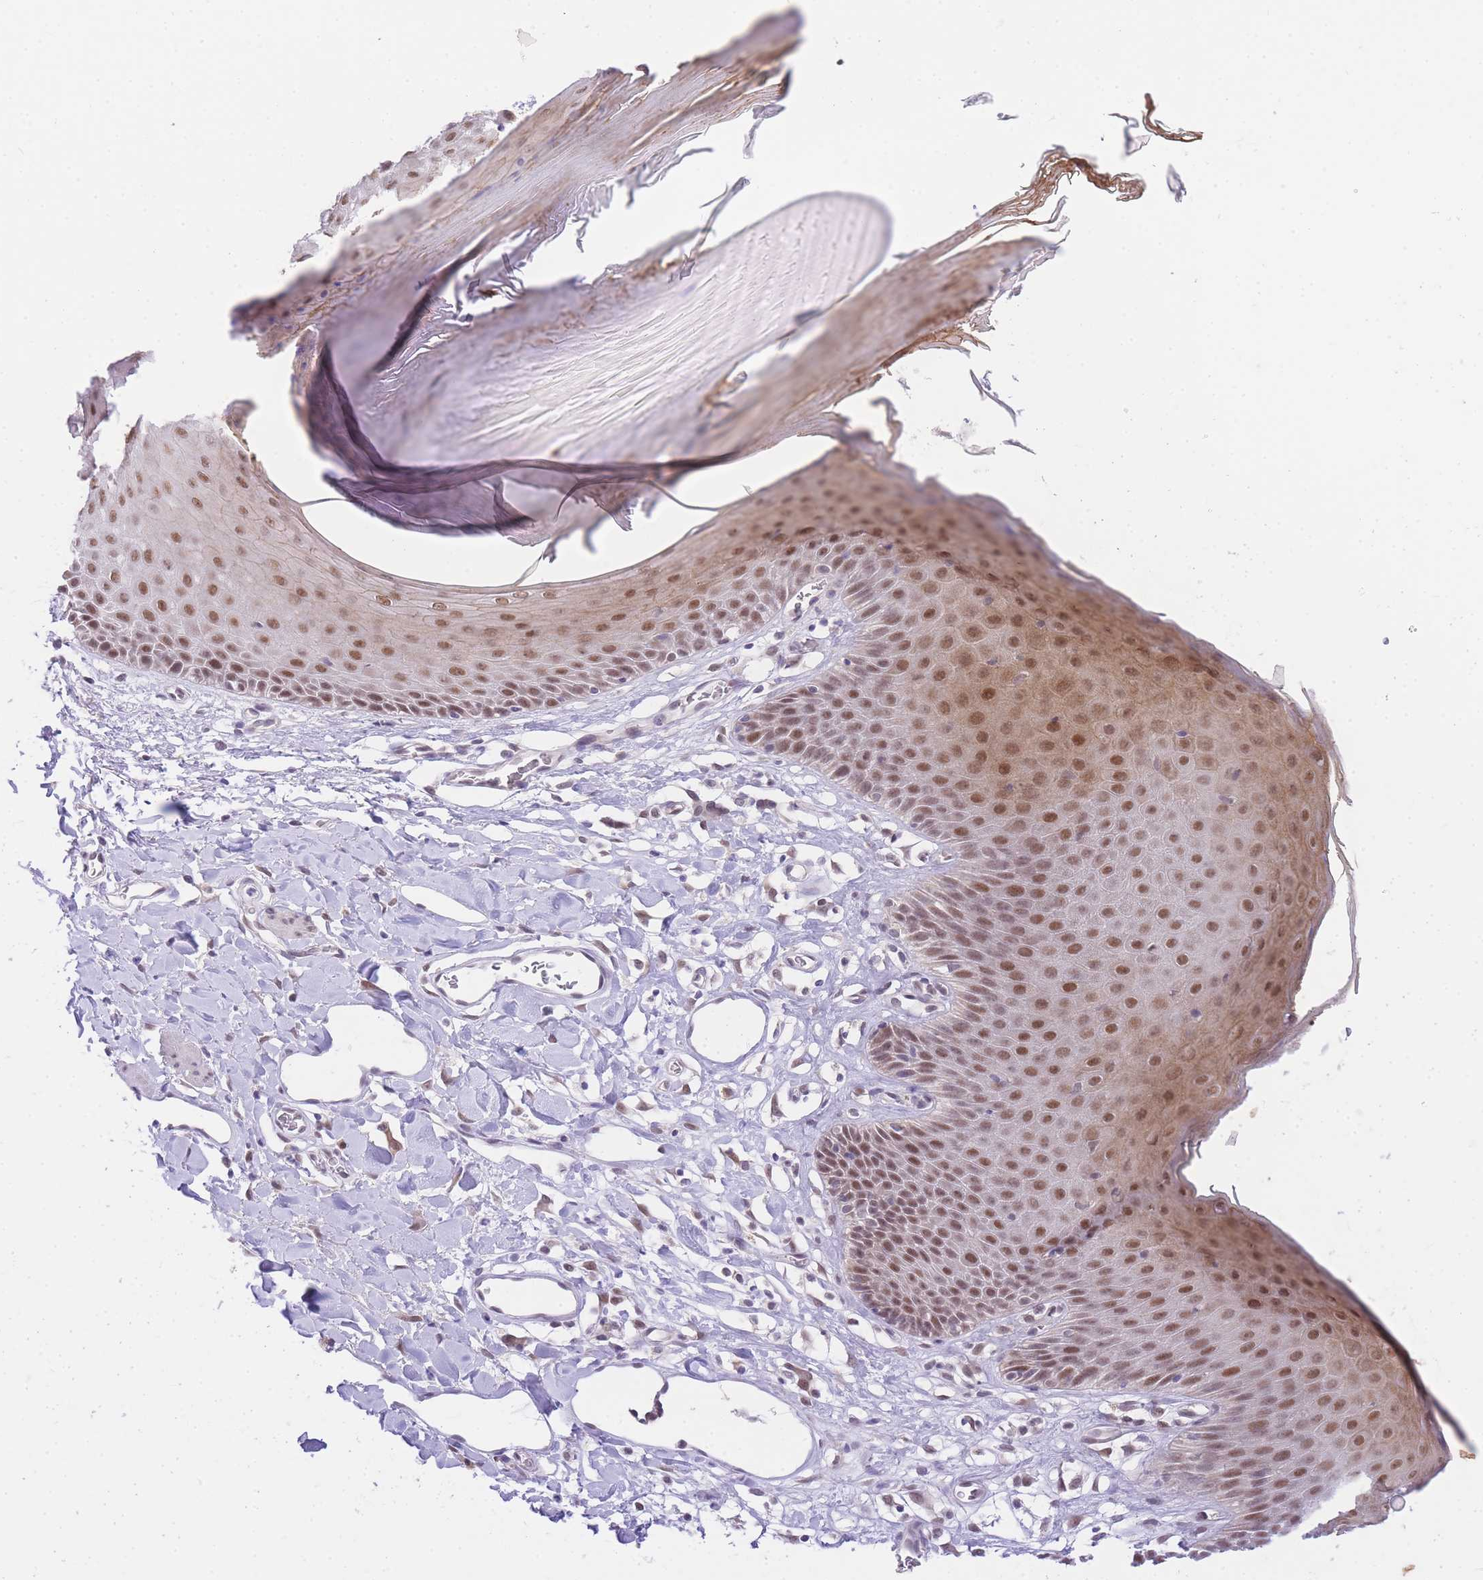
{"staining": {"intensity": "moderate", "quantity": ">75%", "location": "cytoplasmic/membranous,nuclear"}, "tissue": "skin", "cell_type": "Epidermal cells", "image_type": "normal", "snomed": [{"axis": "morphology", "description": "Normal tissue, NOS"}, {"axis": "topography", "description": "Vulva"}], "caption": "Epidermal cells reveal medium levels of moderate cytoplasmic/membranous,nuclear expression in approximately >75% of cells in benign human skin.", "gene": "UBXN7", "patient": {"sex": "female", "age": 68}}